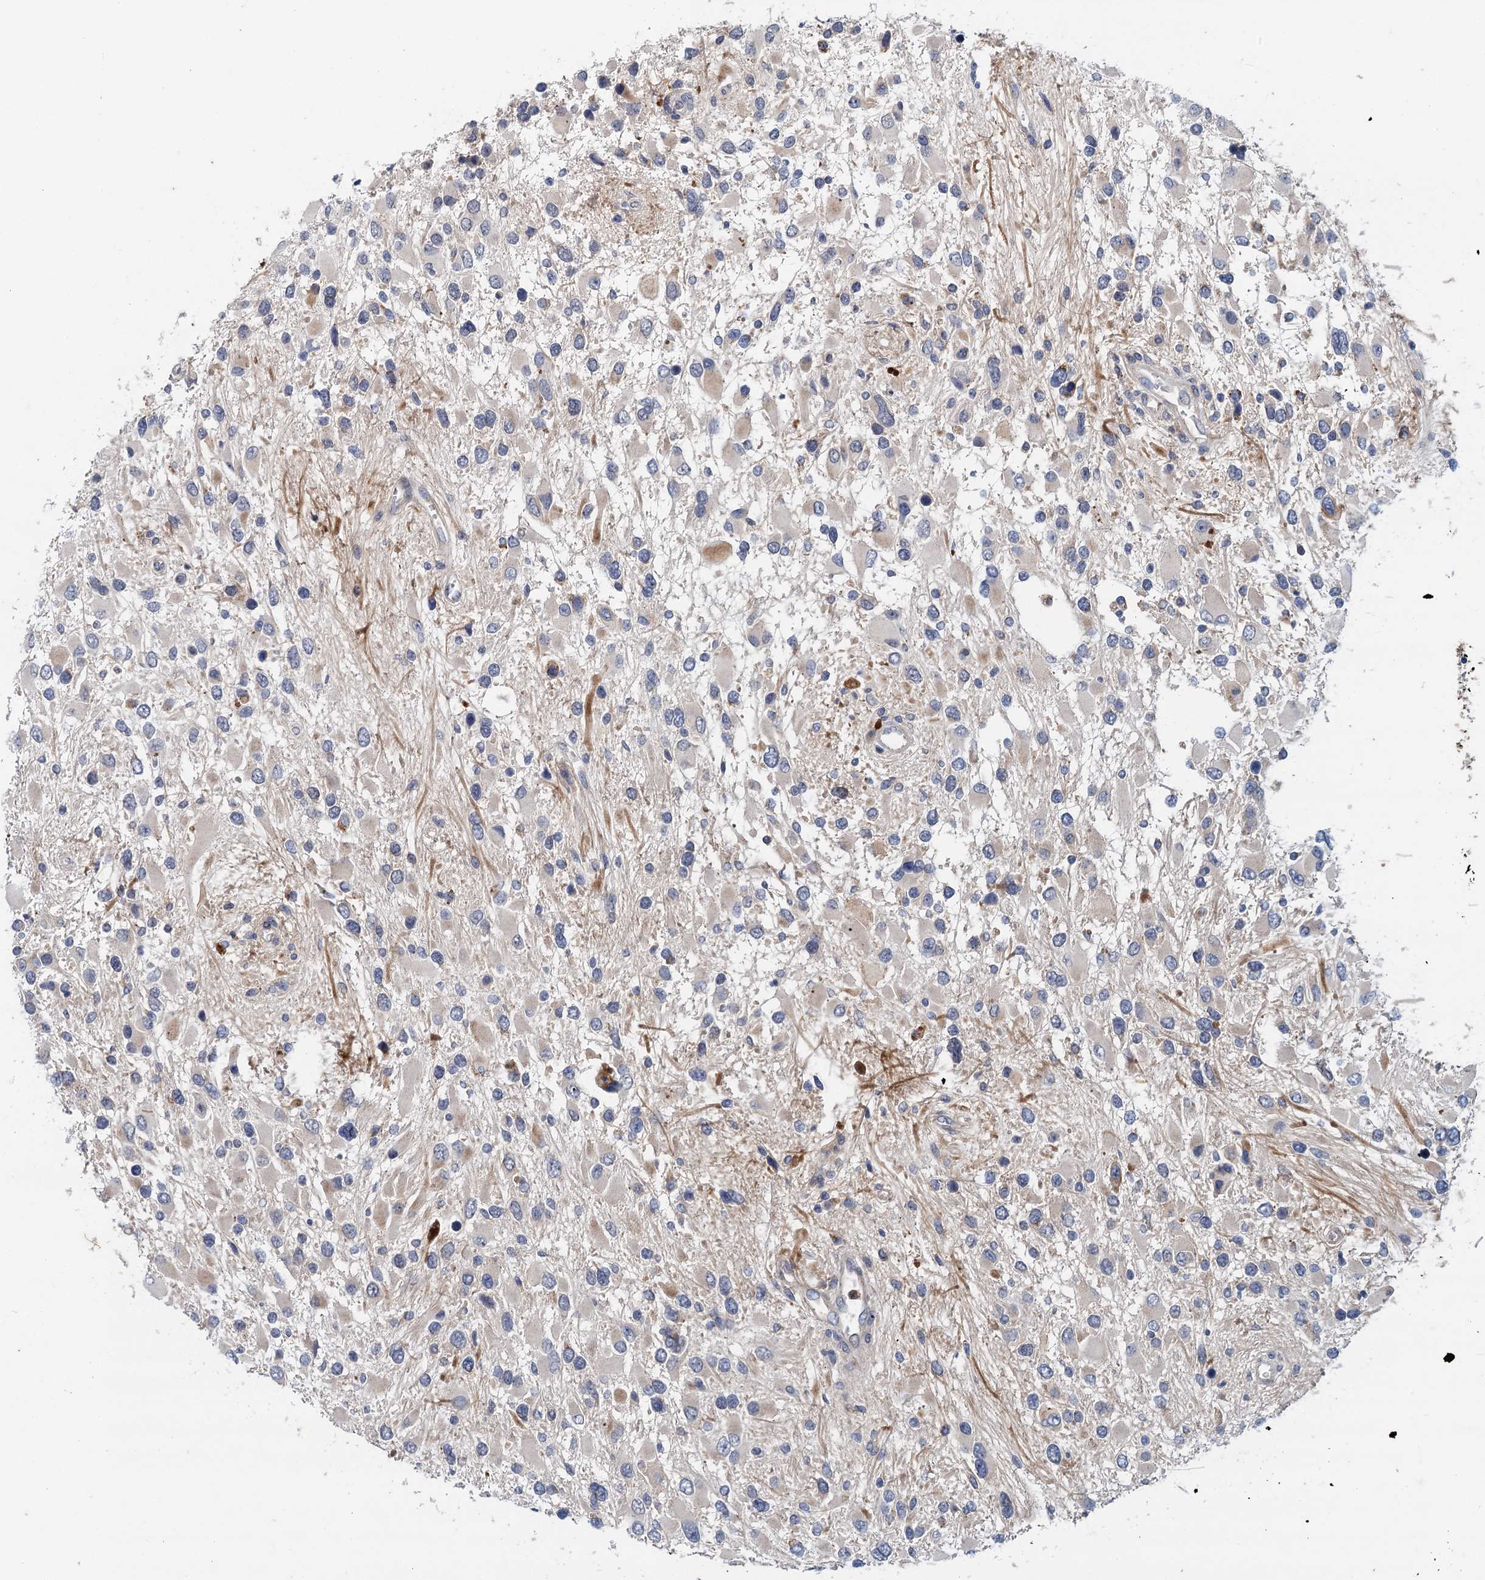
{"staining": {"intensity": "negative", "quantity": "none", "location": "none"}, "tissue": "glioma", "cell_type": "Tumor cells", "image_type": "cancer", "snomed": [{"axis": "morphology", "description": "Glioma, malignant, High grade"}, {"axis": "topography", "description": "Brain"}], "caption": "IHC of human malignant glioma (high-grade) exhibits no expression in tumor cells. (DAB immunohistochemistry (IHC), high magnification).", "gene": "TPCN1", "patient": {"sex": "male", "age": 53}}